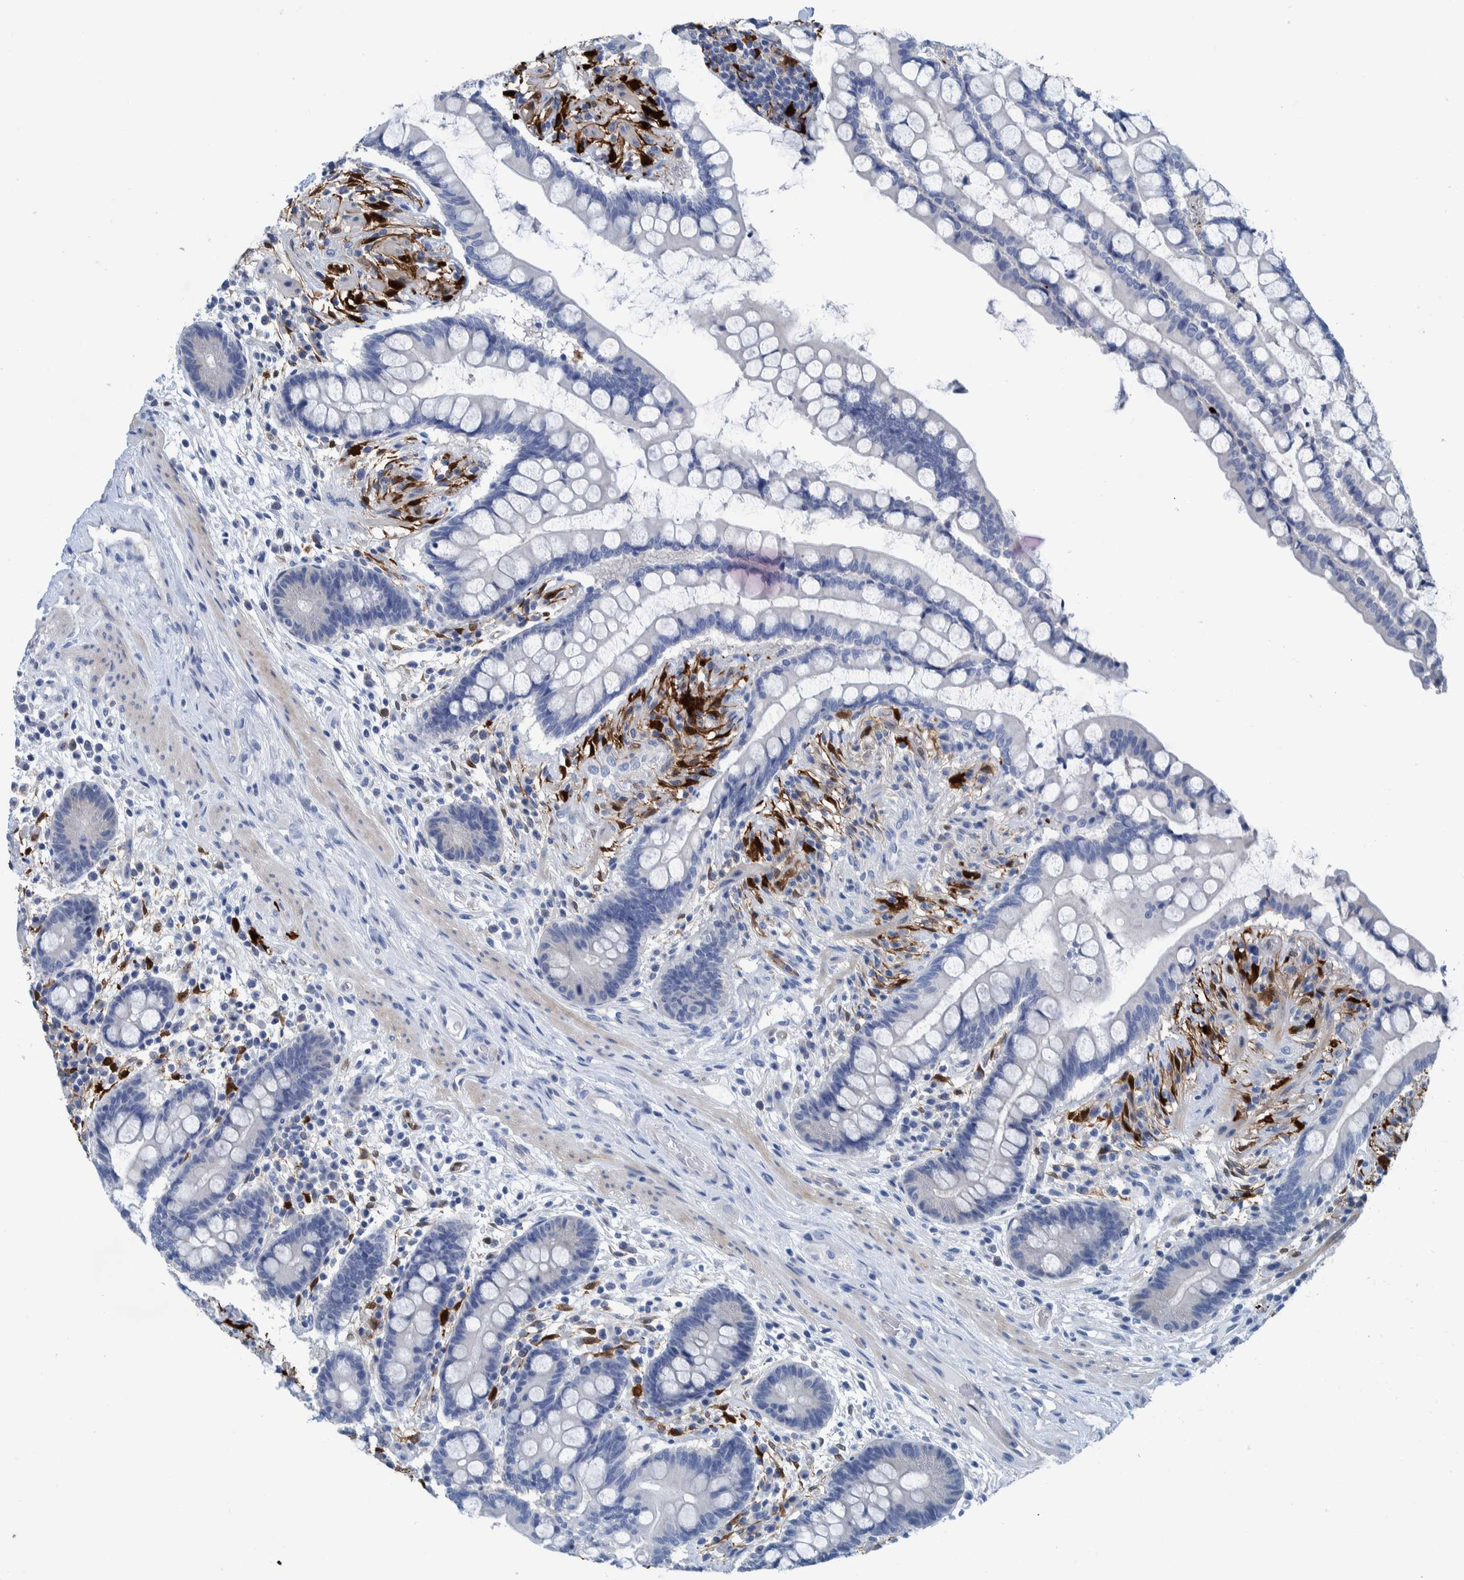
{"staining": {"intensity": "negative", "quantity": "none", "location": "none"}, "tissue": "colon", "cell_type": "Endothelial cells", "image_type": "normal", "snomed": [{"axis": "morphology", "description": "Normal tissue, NOS"}, {"axis": "topography", "description": "Colon"}], "caption": "Colon was stained to show a protein in brown. There is no significant staining in endothelial cells.", "gene": "IDO1", "patient": {"sex": "male", "age": 73}}